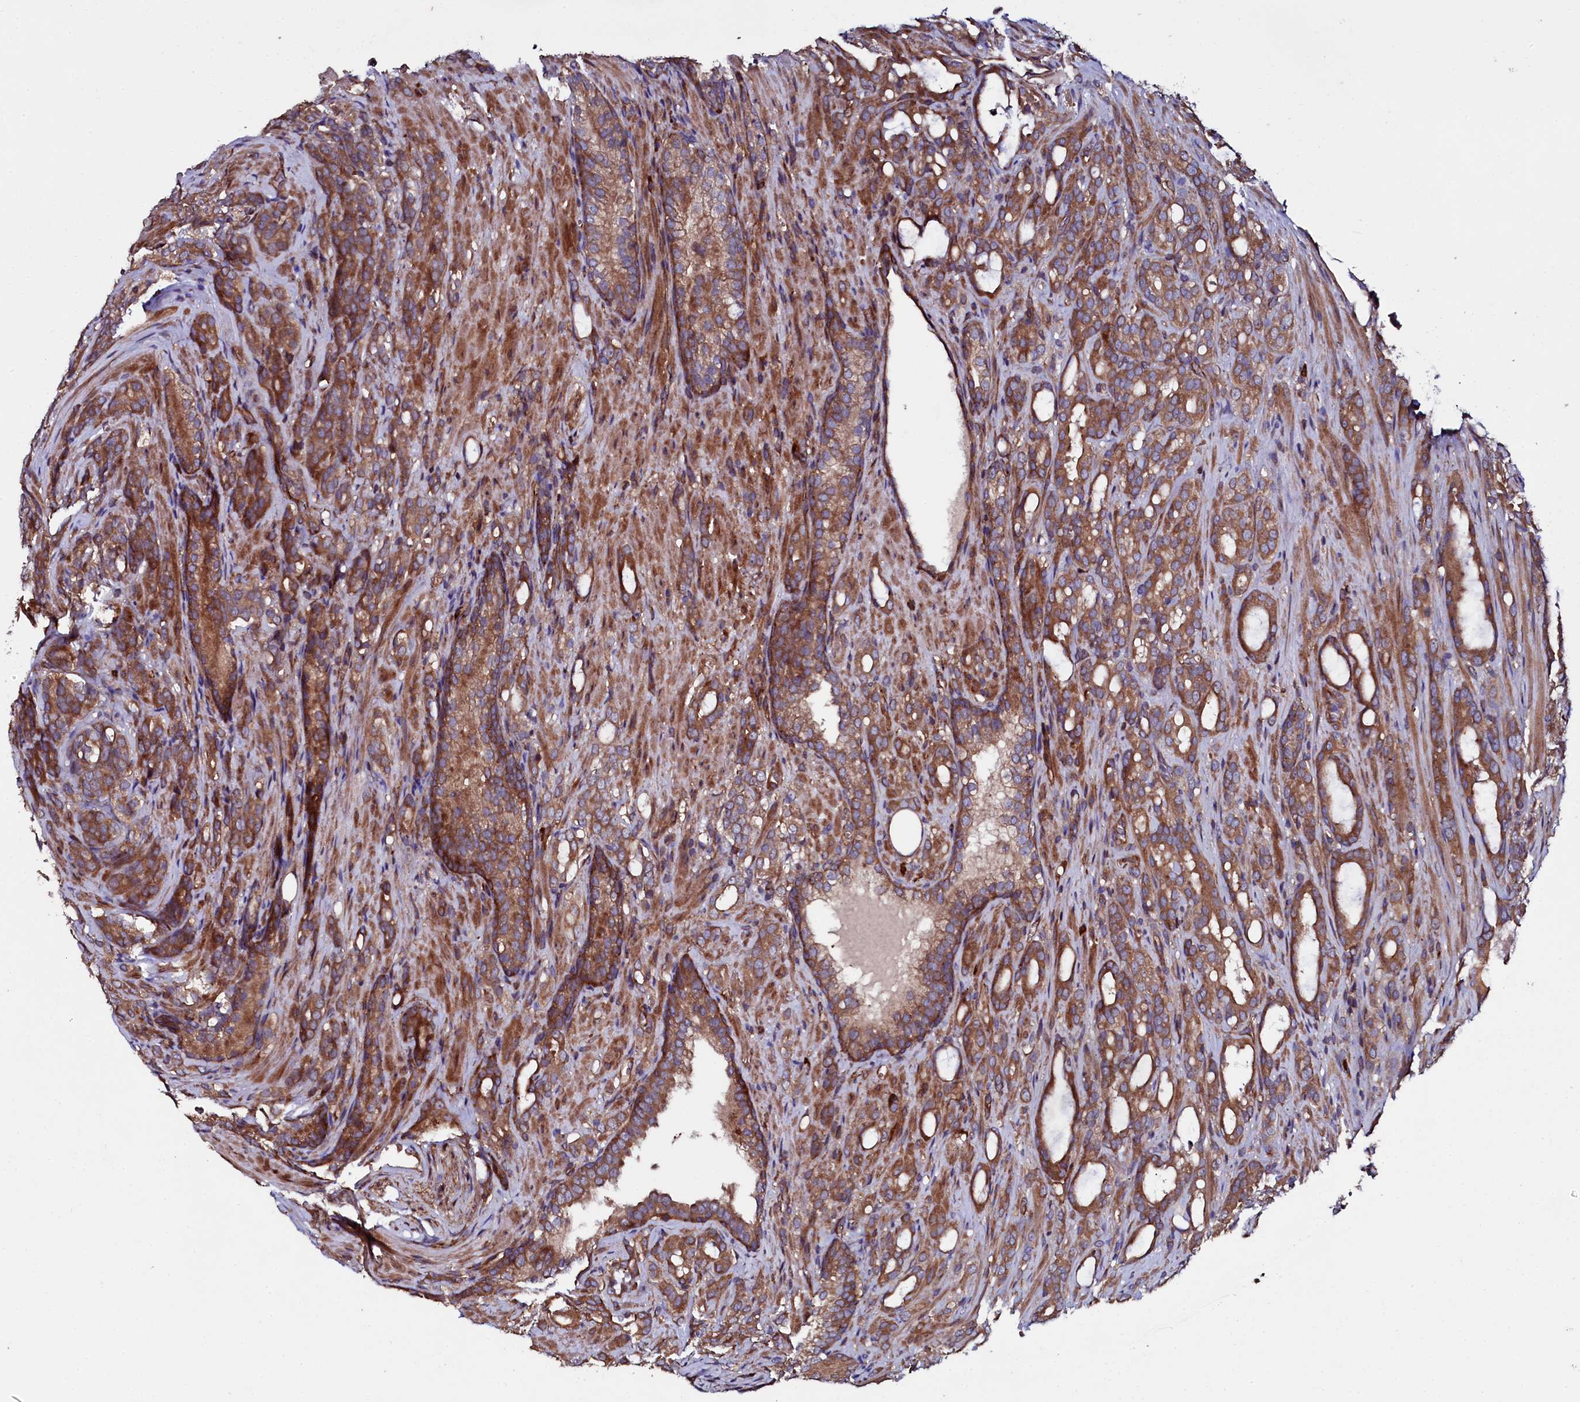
{"staining": {"intensity": "strong", "quantity": ">75%", "location": "cytoplasmic/membranous"}, "tissue": "prostate cancer", "cell_type": "Tumor cells", "image_type": "cancer", "snomed": [{"axis": "morphology", "description": "Adenocarcinoma, High grade"}, {"axis": "topography", "description": "Prostate"}], "caption": "Immunohistochemical staining of prostate cancer exhibits high levels of strong cytoplasmic/membranous staining in approximately >75% of tumor cells. The protein of interest is shown in brown color, while the nuclei are stained blue.", "gene": "USPL1", "patient": {"sex": "male", "age": 72}}